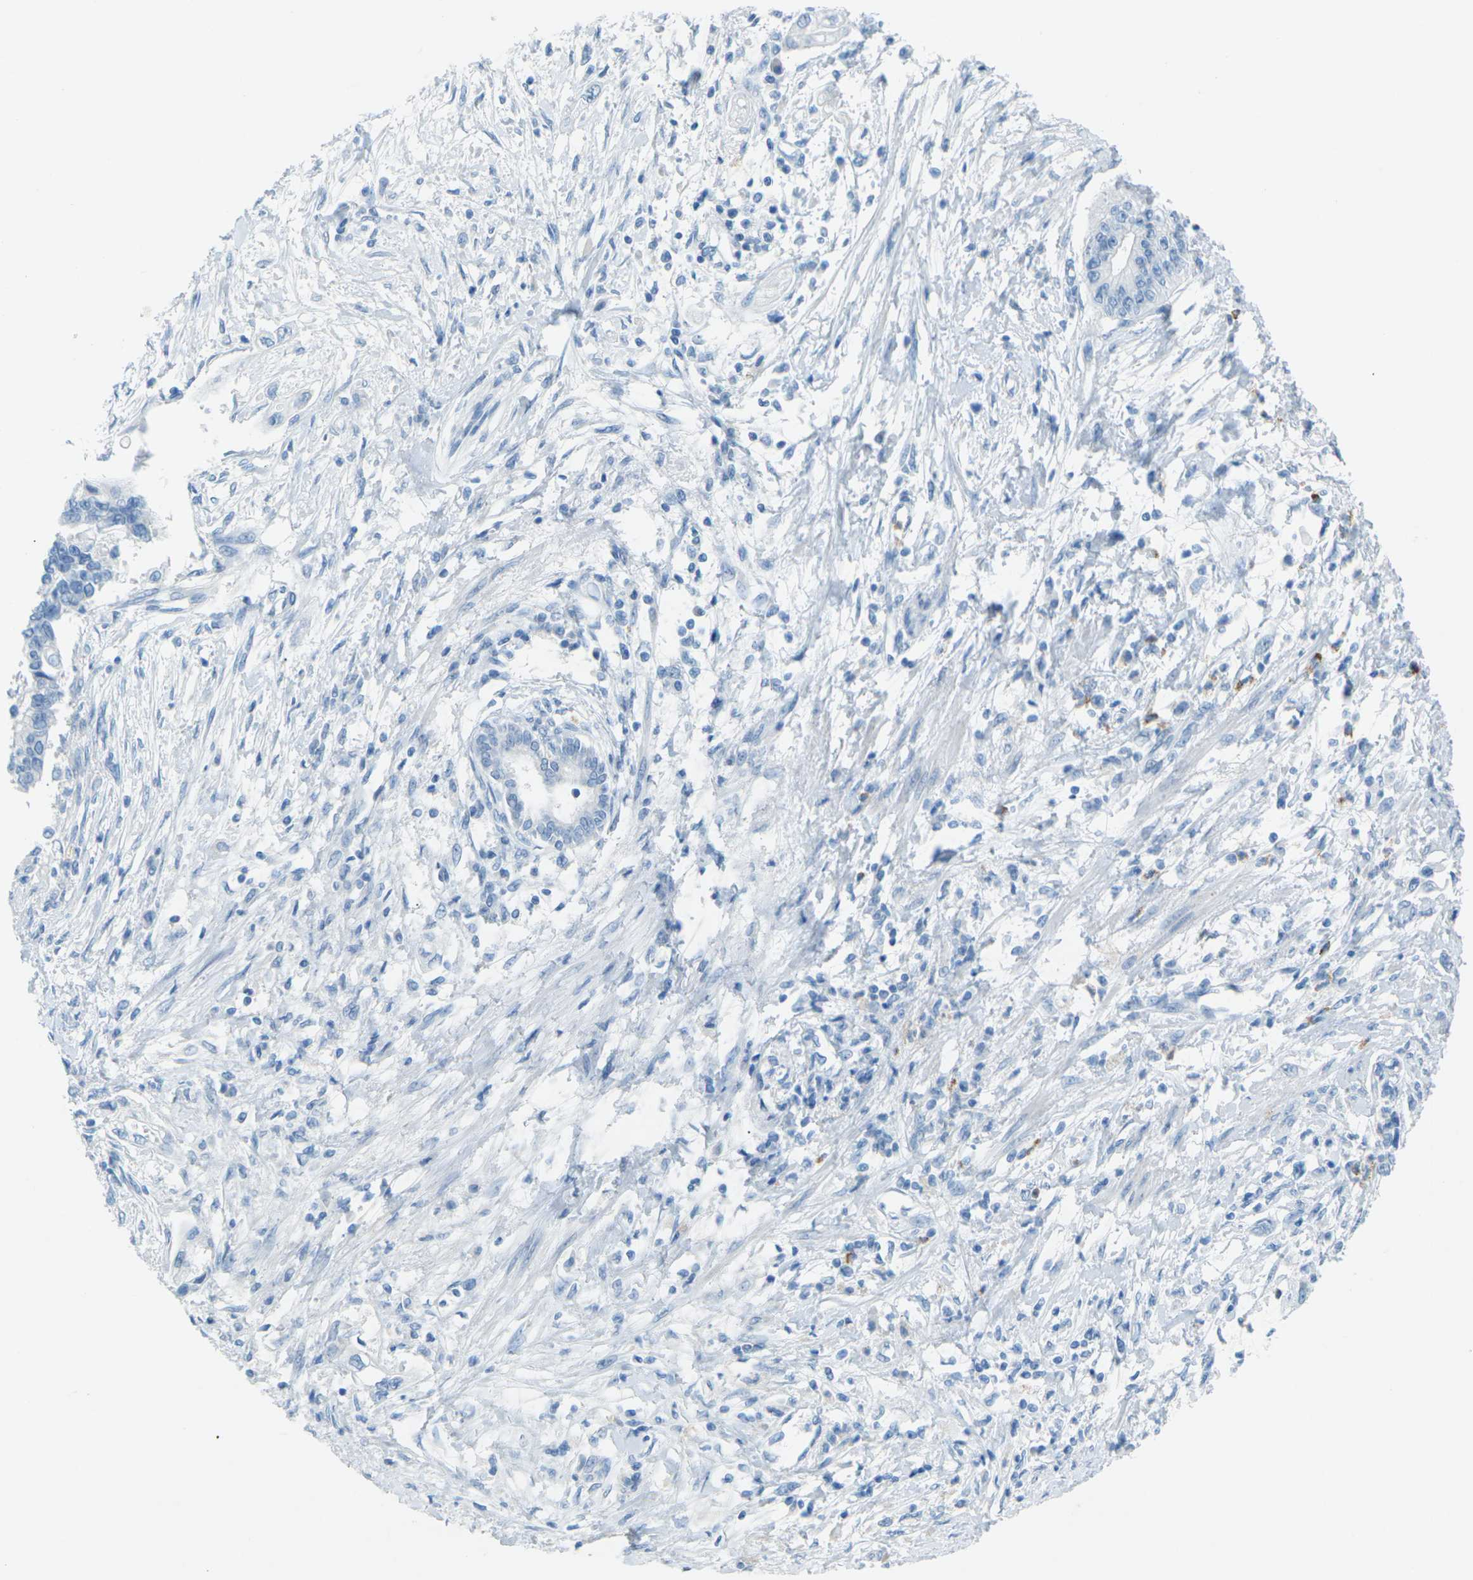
{"staining": {"intensity": "negative", "quantity": "none", "location": "none"}, "tissue": "pancreatic cancer", "cell_type": "Tumor cells", "image_type": "cancer", "snomed": [{"axis": "morphology", "description": "Adenocarcinoma, NOS"}, {"axis": "topography", "description": "Pancreas"}], "caption": "Pancreatic adenocarcinoma was stained to show a protein in brown. There is no significant staining in tumor cells.", "gene": "CDH16", "patient": {"sex": "male", "age": 56}}